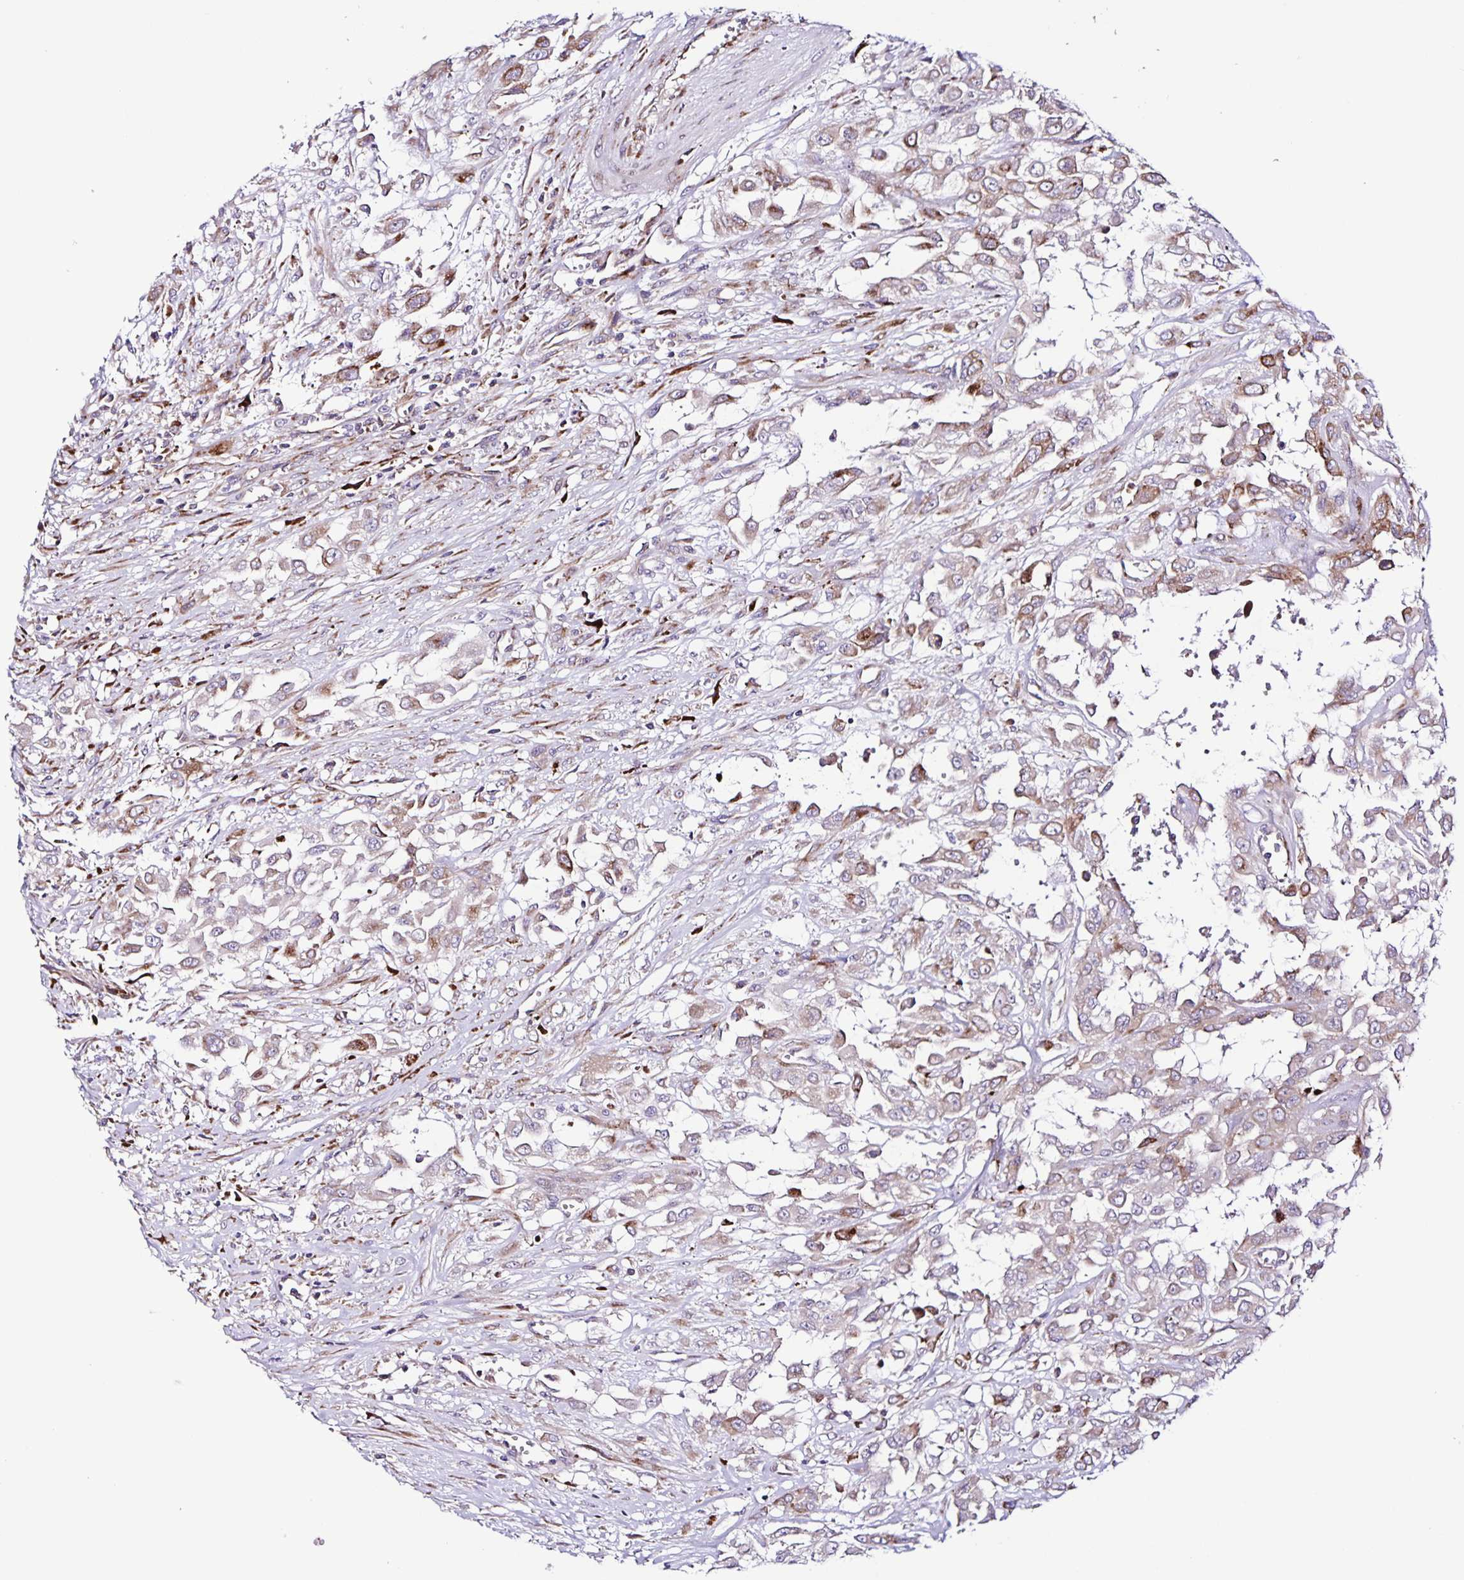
{"staining": {"intensity": "weak", "quantity": "25%-75%", "location": "cytoplasmic/membranous"}, "tissue": "urothelial cancer", "cell_type": "Tumor cells", "image_type": "cancer", "snomed": [{"axis": "morphology", "description": "Urothelial carcinoma, High grade"}, {"axis": "topography", "description": "Urinary bladder"}], "caption": "A high-resolution micrograph shows IHC staining of urothelial cancer, which exhibits weak cytoplasmic/membranous expression in about 25%-75% of tumor cells.", "gene": "OSBPL5", "patient": {"sex": "male", "age": 57}}